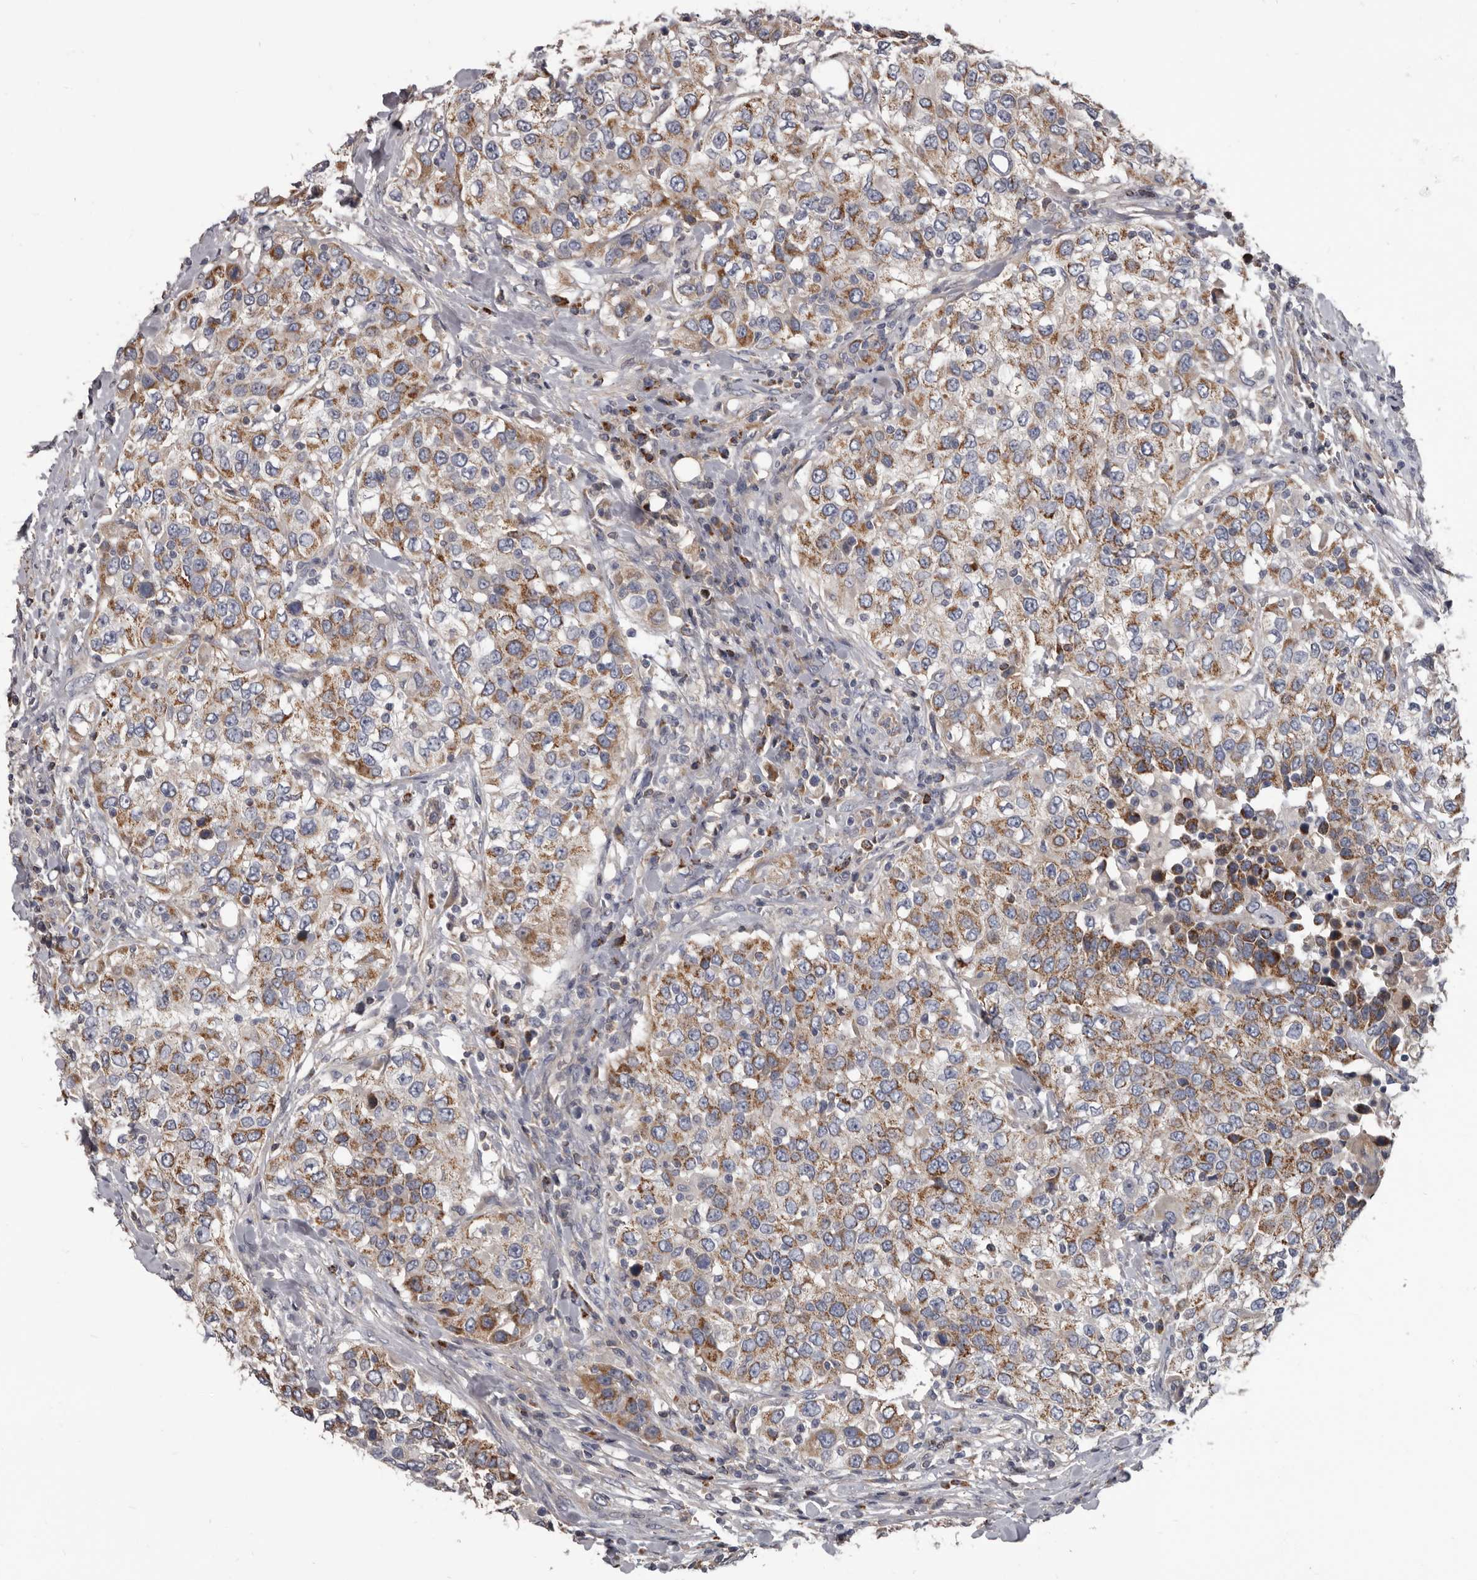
{"staining": {"intensity": "moderate", "quantity": ">75%", "location": "cytoplasmic/membranous"}, "tissue": "urothelial cancer", "cell_type": "Tumor cells", "image_type": "cancer", "snomed": [{"axis": "morphology", "description": "Urothelial carcinoma, High grade"}, {"axis": "topography", "description": "Urinary bladder"}], "caption": "A brown stain highlights moderate cytoplasmic/membranous staining of a protein in urothelial cancer tumor cells.", "gene": "ALDH5A1", "patient": {"sex": "female", "age": 80}}